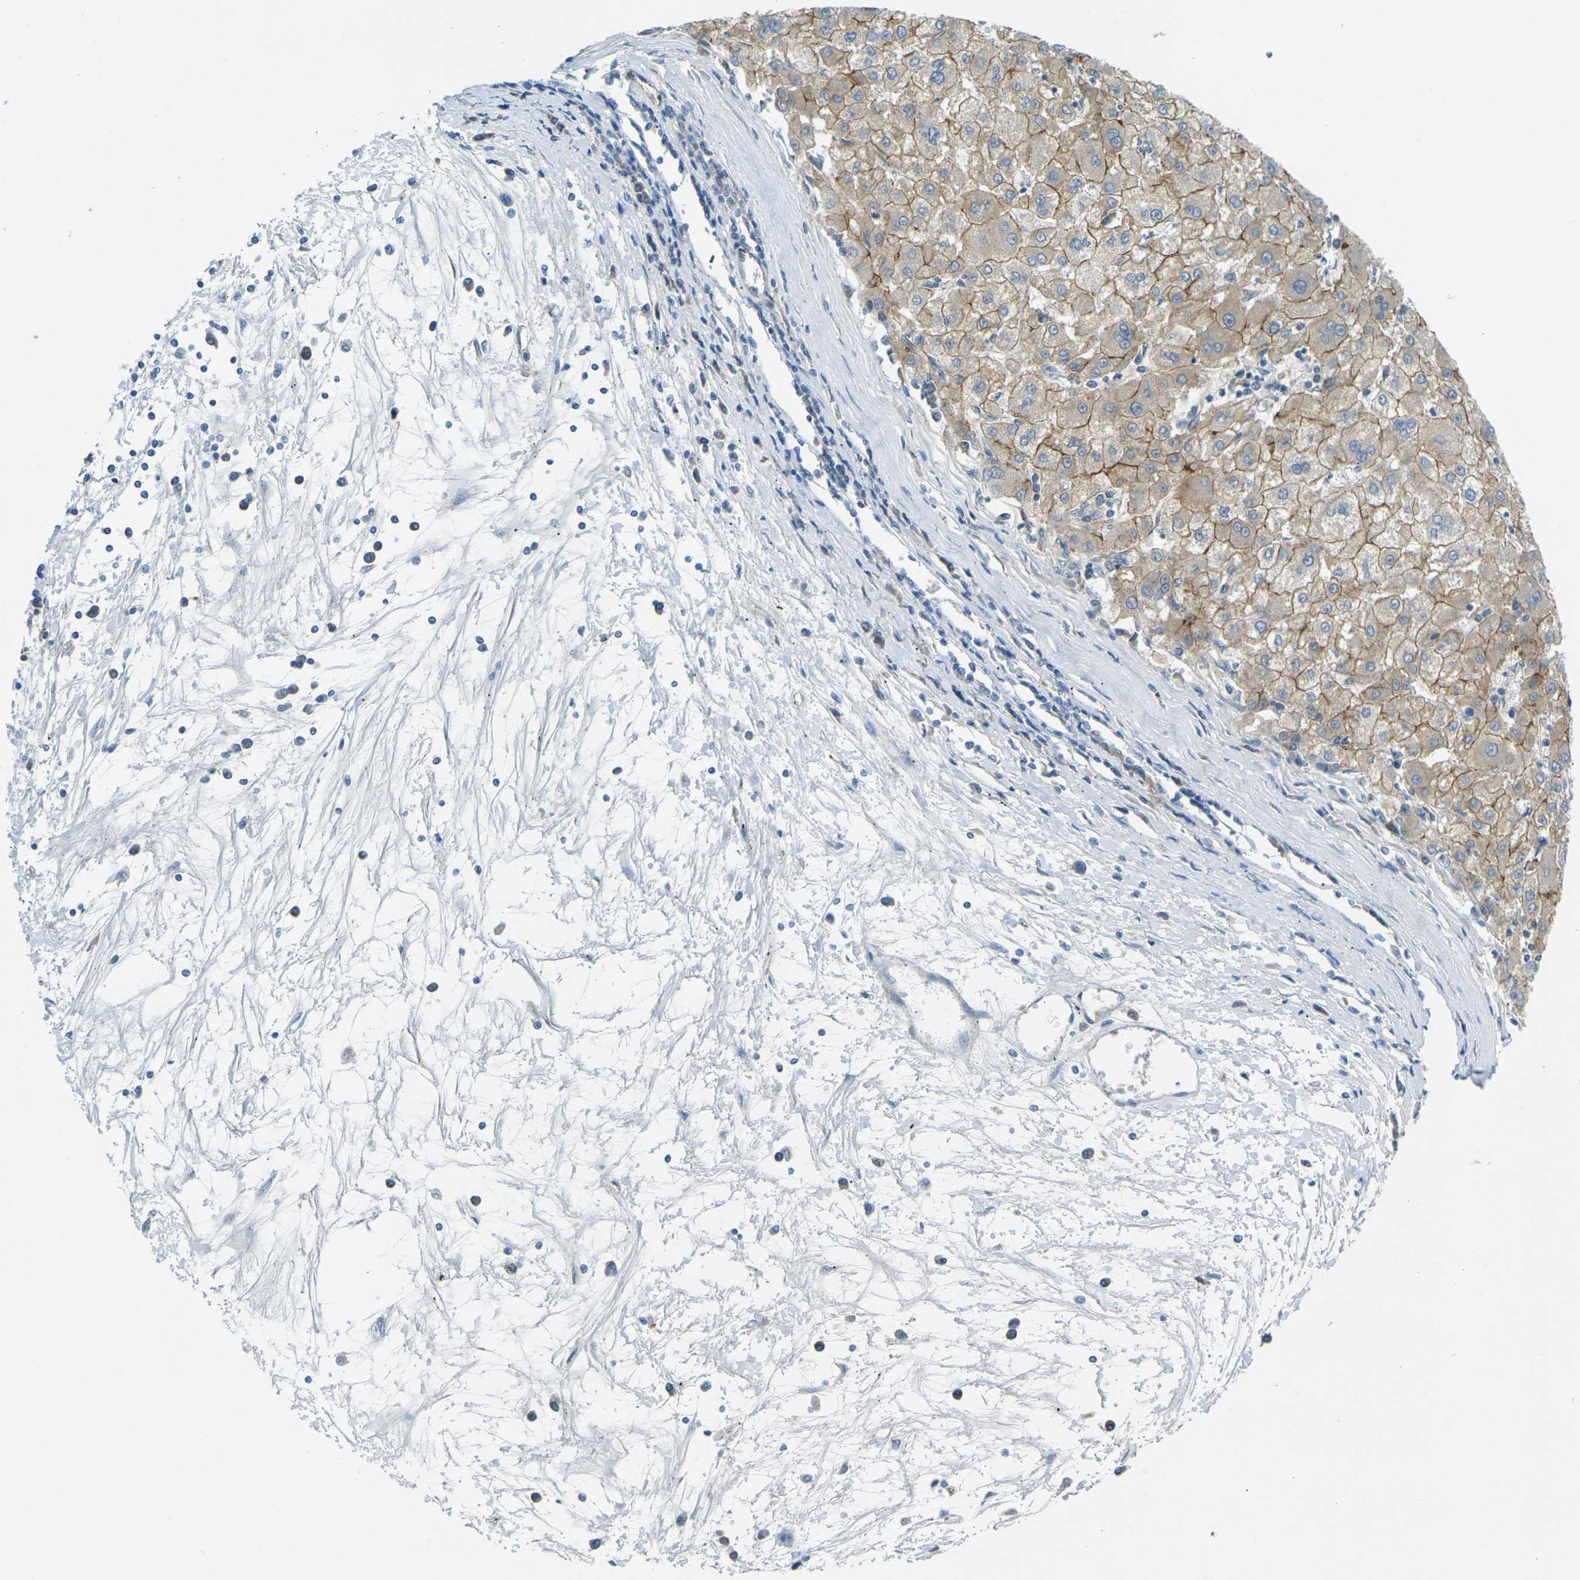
{"staining": {"intensity": "moderate", "quantity": ">75%", "location": "cytoplasmic/membranous"}, "tissue": "liver cancer", "cell_type": "Tumor cells", "image_type": "cancer", "snomed": [{"axis": "morphology", "description": "Carcinoma, Hepatocellular, NOS"}, {"axis": "topography", "description": "Liver"}], "caption": "Immunohistochemistry (IHC) staining of liver cancer (hepatocellular carcinoma), which shows medium levels of moderate cytoplasmic/membranous positivity in about >75% of tumor cells indicating moderate cytoplasmic/membranous protein expression. The staining was performed using DAB (brown) for protein detection and nuclei were counterstained in hematoxylin (blue).", "gene": "RHBDD1", "patient": {"sex": "male", "age": 72}}